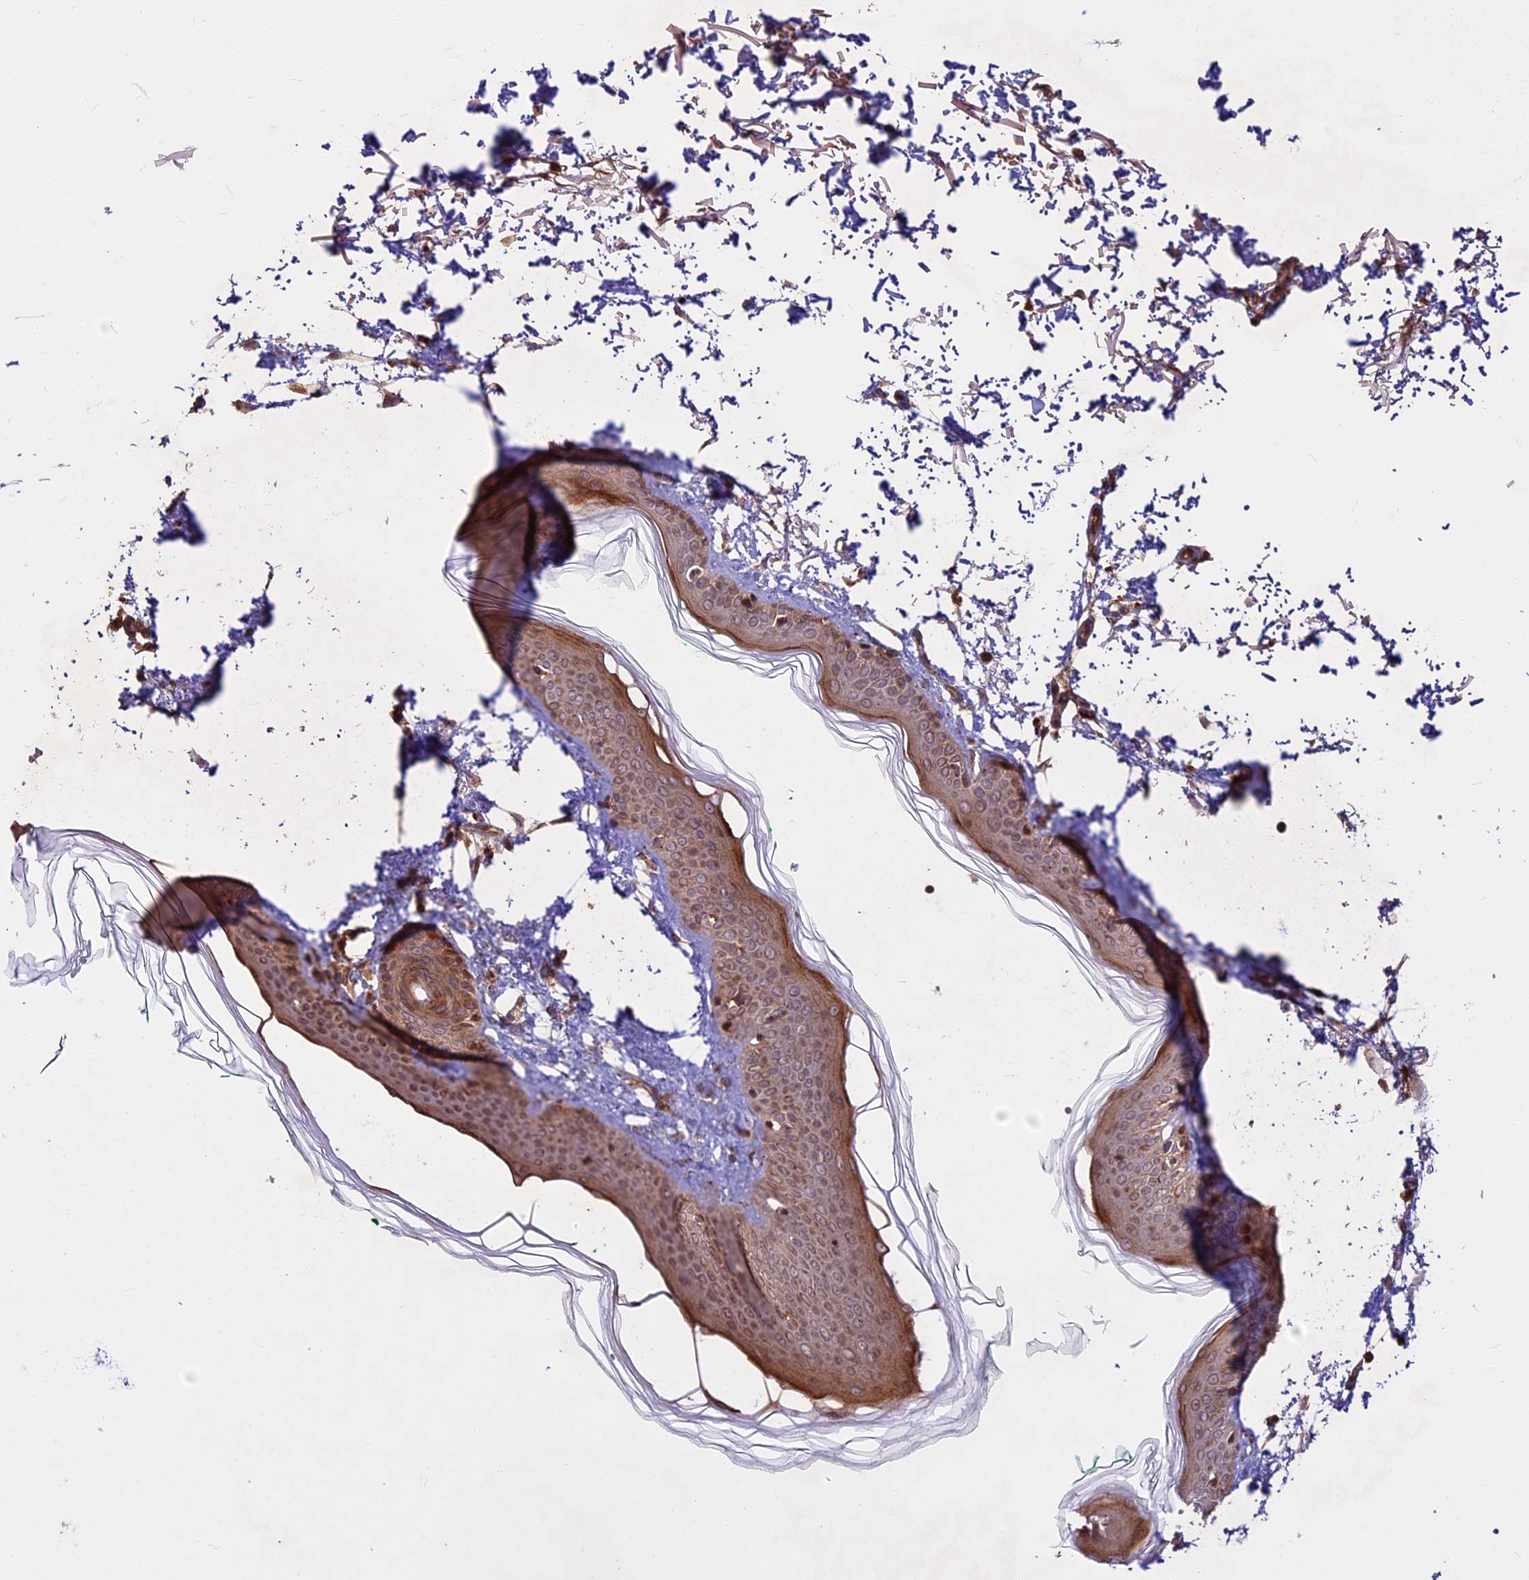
{"staining": {"intensity": "moderate", "quantity": ">75%", "location": "cytoplasmic/membranous"}, "tissue": "skin", "cell_type": "Fibroblasts", "image_type": "normal", "snomed": [{"axis": "morphology", "description": "Normal tissue, NOS"}, {"axis": "topography", "description": "Skin"}], "caption": "Skin was stained to show a protein in brown. There is medium levels of moderate cytoplasmic/membranous positivity in about >75% of fibroblasts. Nuclei are stained in blue.", "gene": "DGKH", "patient": {"sex": "male", "age": 66}}